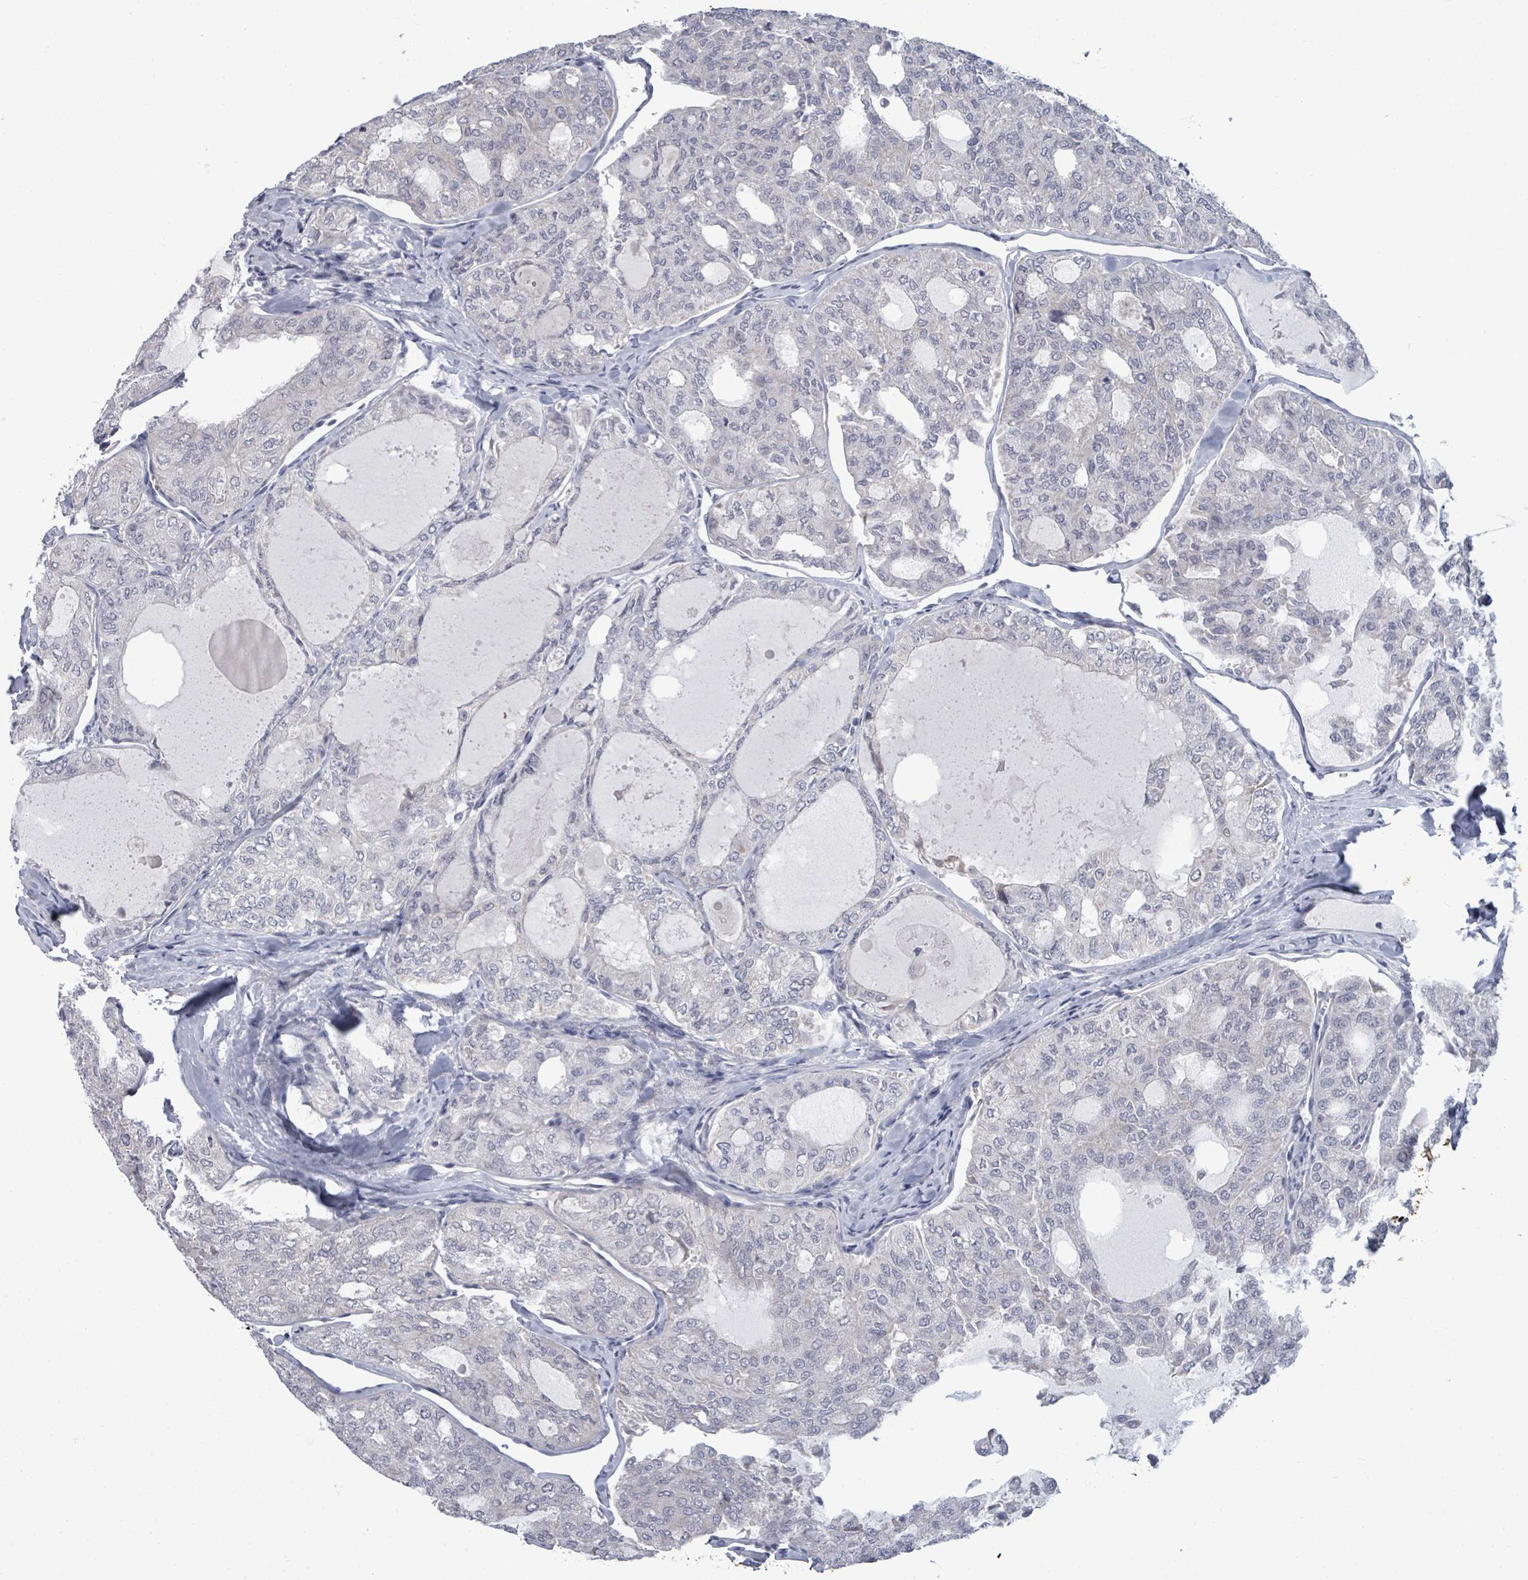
{"staining": {"intensity": "negative", "quantity": "none", "location": "none"}, "tissue": "thyroid cancer", "cell_type": "Tumor cells", "image_type": "cancer", "snomed": [{"axis": "morphology", "description": "Follicular adenoma carcinoma, NOS"}, {"axis": "topography", "description": "Thyroid gland"}], "caption": "This is a micrograph of immunohistochemistry (IHC) staining of thyroid follicular adenoma carcinoma, which shows no expression in tumor cells.", "gene": "ASB12", "patient": {"sex": "male", "age": 75}}